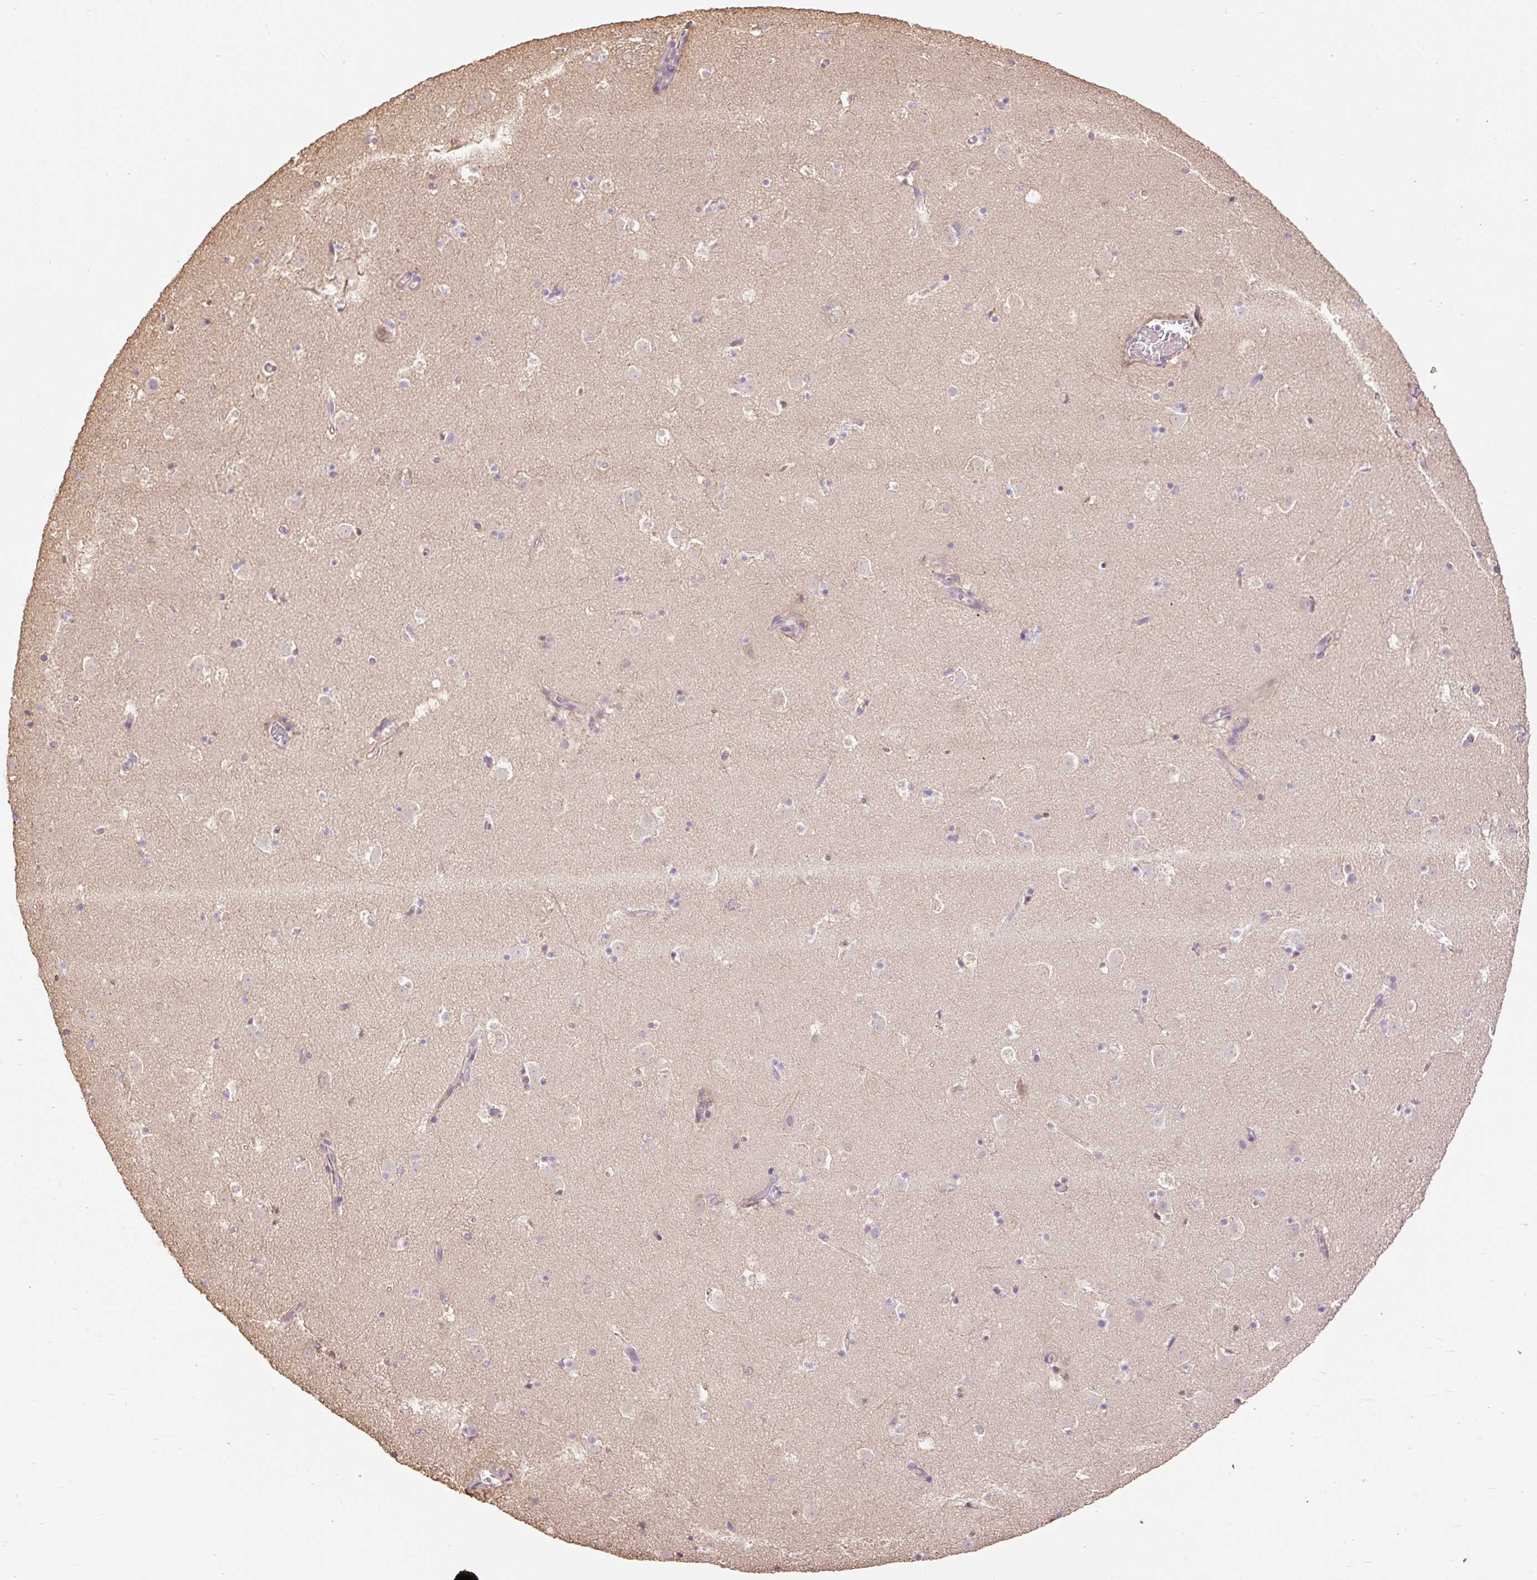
{"staining": {"intensity": "weak", "quantity": "<25%", "location": "cytoplasmic/membranous"}, "tissue": "caudate", "cell_type": "Glial cells", "image_type": "normal", "snomed": [{"axis": "morphology", "description": "Normal tissue, NOS"}, {"axis": "topography", "description": "Lateral ventricle wall"}], "caption": "This is an immunohistochemistry (IHC) image of benign caudate. There is no positivity in glial cells.", "gene": "DESI1", "patient": {"sex": "male", "age": 37}}